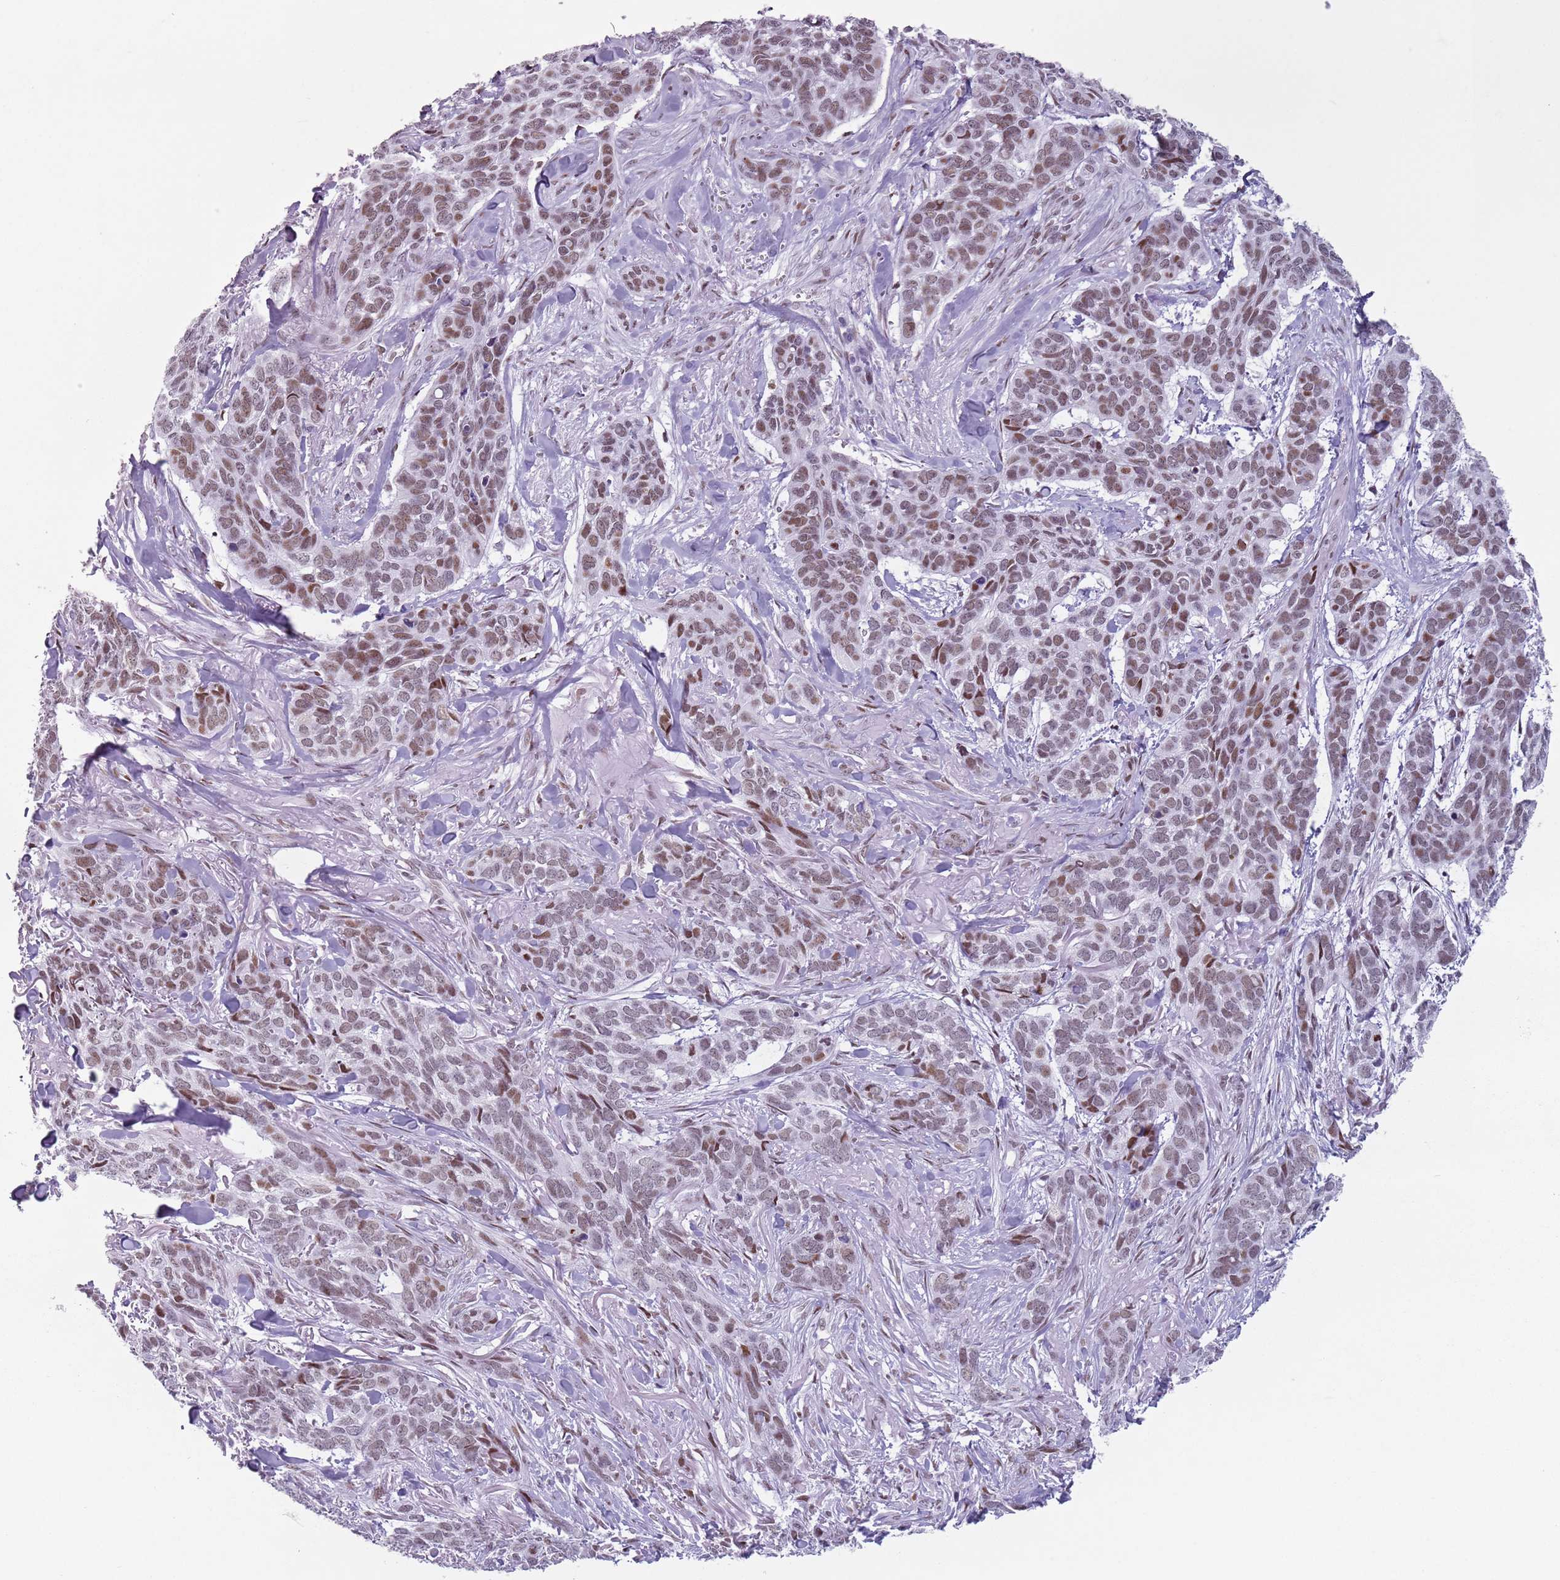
{"staining": {"intensity": "moderate", "quantity": "25%-75%", "location": "nuclear"}, "tissue": "skin cancer", "cell_type": "Tumor cells", "image_type": "cancer", "snomed": [{"axis": "morphology", "description": "Basal cell carcinoma"}, {"axis": "topography", "description": "Skin"}], "caption": "This micrograph exhibits IHC staining of human skin cancer, with medium moderate nuclear expression in about 25%-75% of tumor cells.", "gene": "FAM104B", "patient": {"sex": "male", "age": 86}}